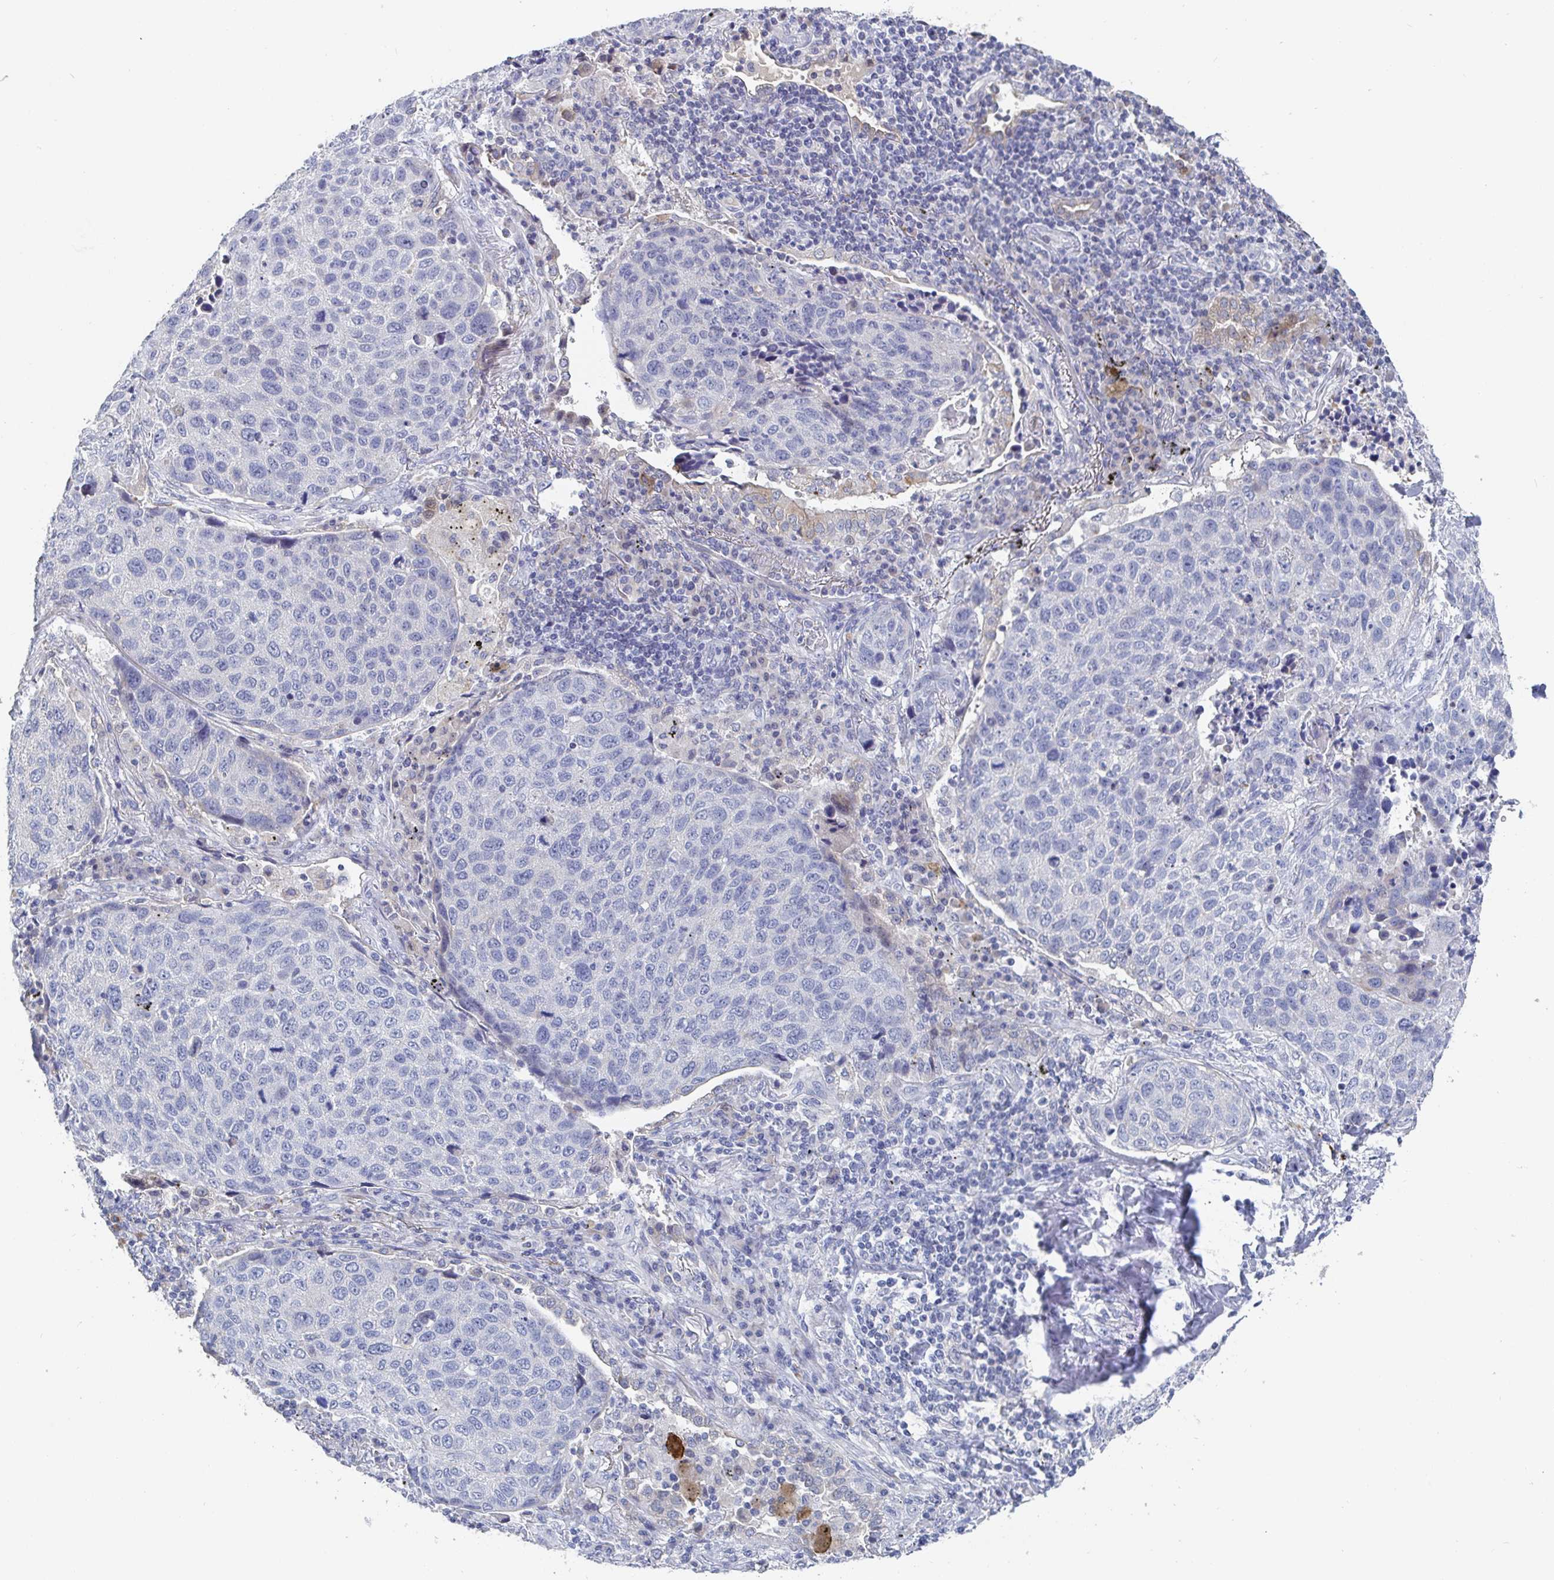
{"staining": {"intensity": "negative", "quantity": "none", "location": "none"}, "tissue": "lung cancer", "cell_type": "Tumor cells", "image_type": "cancer", "snomed": [{"axis": "morphology", "description": "Squamous cell carcinoma, NOS"}, {"axis": "topography", "description": "Lymph node"}, {"axis": "topography", "description": "Lung"}], "caption": "A photomicrograph of lung cancer (squamous cell carcinoma) stained for a protein demonstrates no brown staining in tumor cells.", "gene": "ZNF430", "patient": {"sex": "male", "age": 61}}